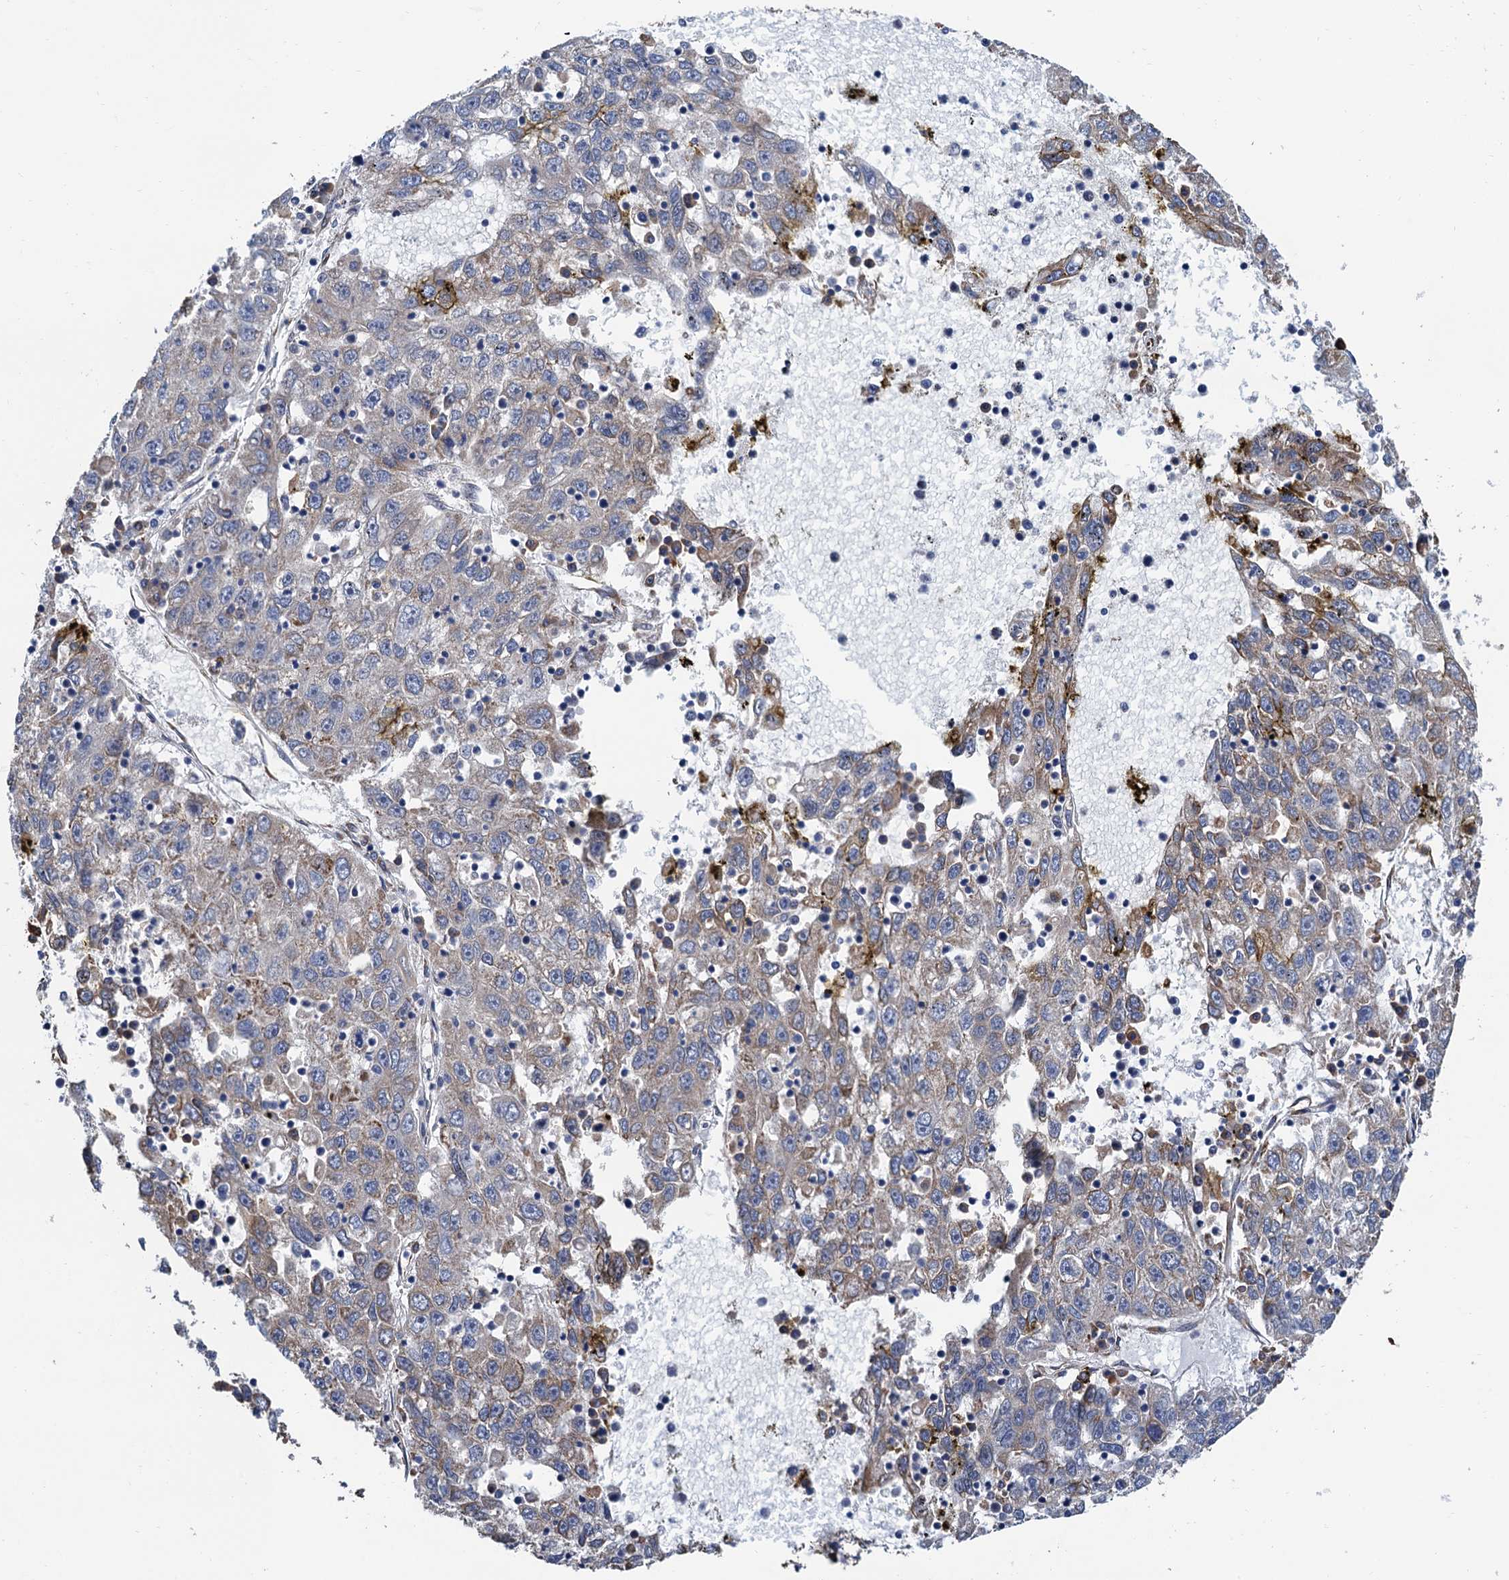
{"staining": {"intensity": "weak", "quantity": "<25%", "location": "cytoplasmic/membranous"}, "tissue": "liver cancer", "cell_type": "Tumor cells", "image_type": "cancer", "snomed": [{"axis": "morphology", "description": "Carcinoma, Hepatocellular, NOS"}, {"axis": "topography", "description": "Liver"}], "caption": "High magnification brightfield microscopy of hepatocellular carcinoma (liver) stained with DAB (3,3'-diaminobenzidine) (brown) and counterstained with hematoxylin (blue): tumor cells show no significant expression. (Brightfield microscopy of DAB IHC at high magnification).", "gene": "CNNM1", "patient": {"sex": "male", "age": 49}}